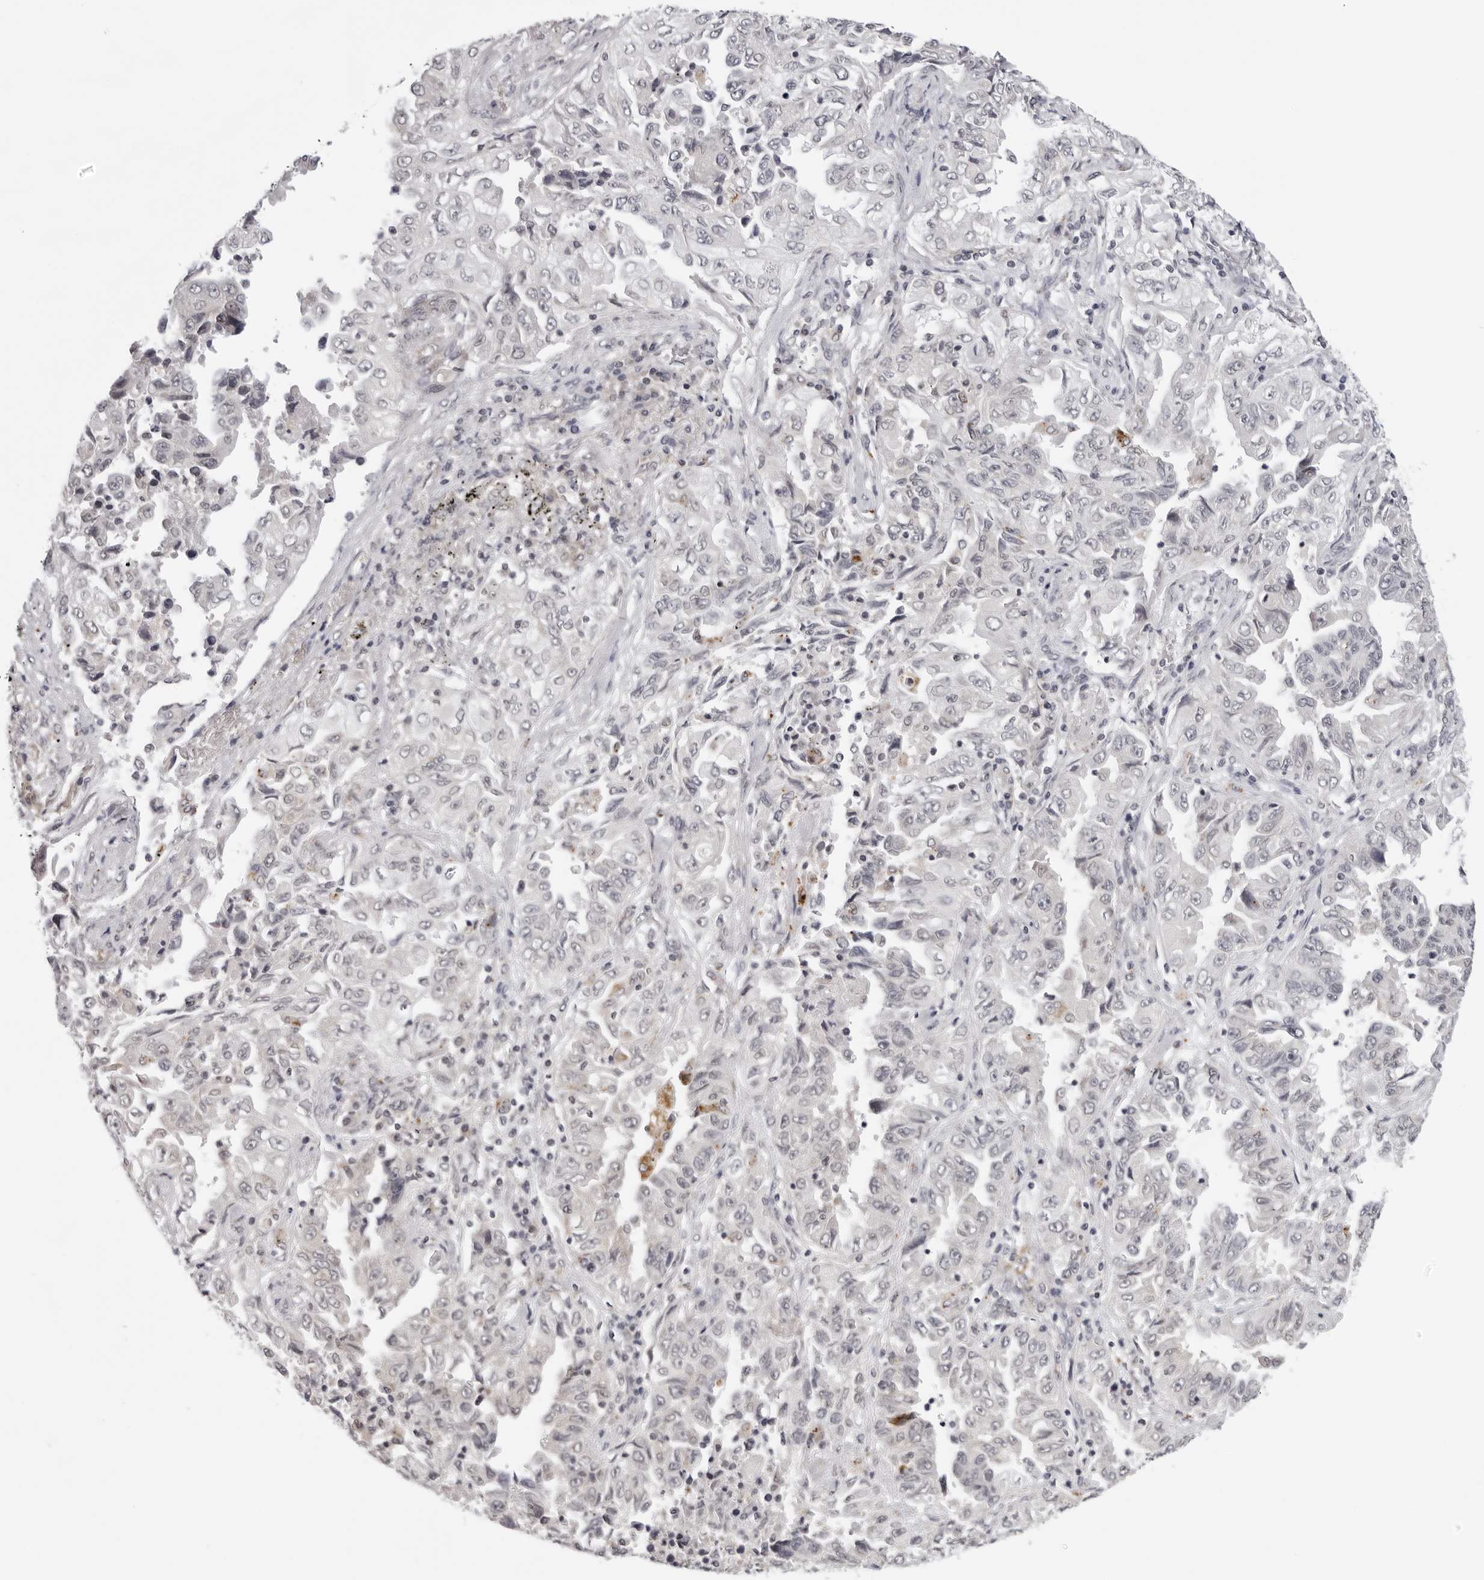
{"staining": {"intensity": "negative", "quantity": "none", "location": "none"}, "tissue": "lung cancer", "cell_type": "Tumor cells", "image_type": "cancer", "snomed": [{"axis": "morphology", "description": "Adenocarcinoma, NOS"}, {"axis": "topography", "description": "Lung"}], "caption": "This is an immunohistochemistry photomicrograph of lung adenocarcinoma. There is no positivity in tumor cells.", "gene": "PRUNE1", "patient": {"sex": "female", "age": 51}}